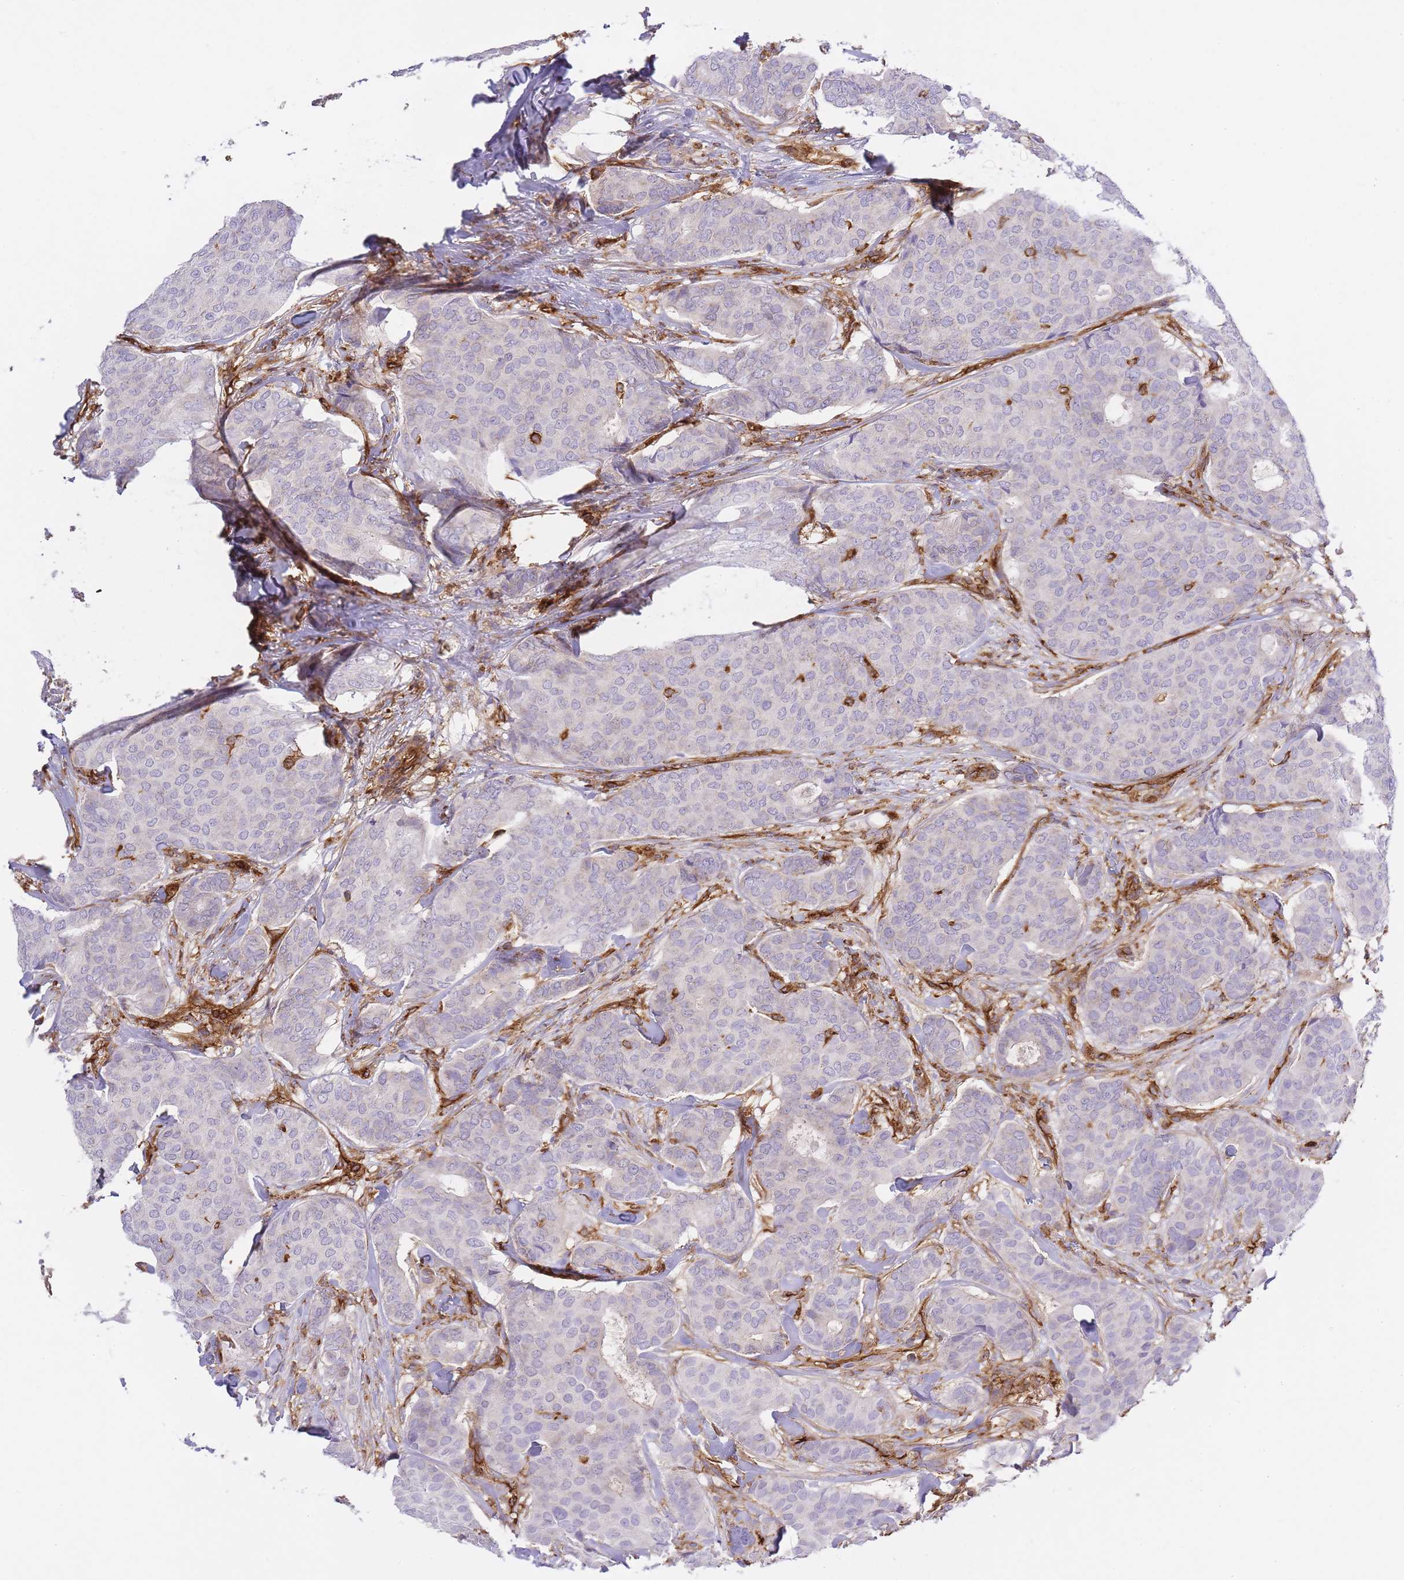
{"staining": {"intensity": "negative", "quantity": "none", "location": "none"}, "tissue": "breast cancer", "cell_type": "Tumor cells", "image_type": "cancer", "snomed": [{"axis": "morphology", "description": "Duct carcinoma"}, {"axis": "topography", "description": "Breast"}], "caption": "This is a image of immunohistochemistry (IHC) staining of breast cancer (intraductal carcinoma), which shows no staining in tumor cells.", "gene": "MSN", "patient": {"sex": "female", "age": 75}}